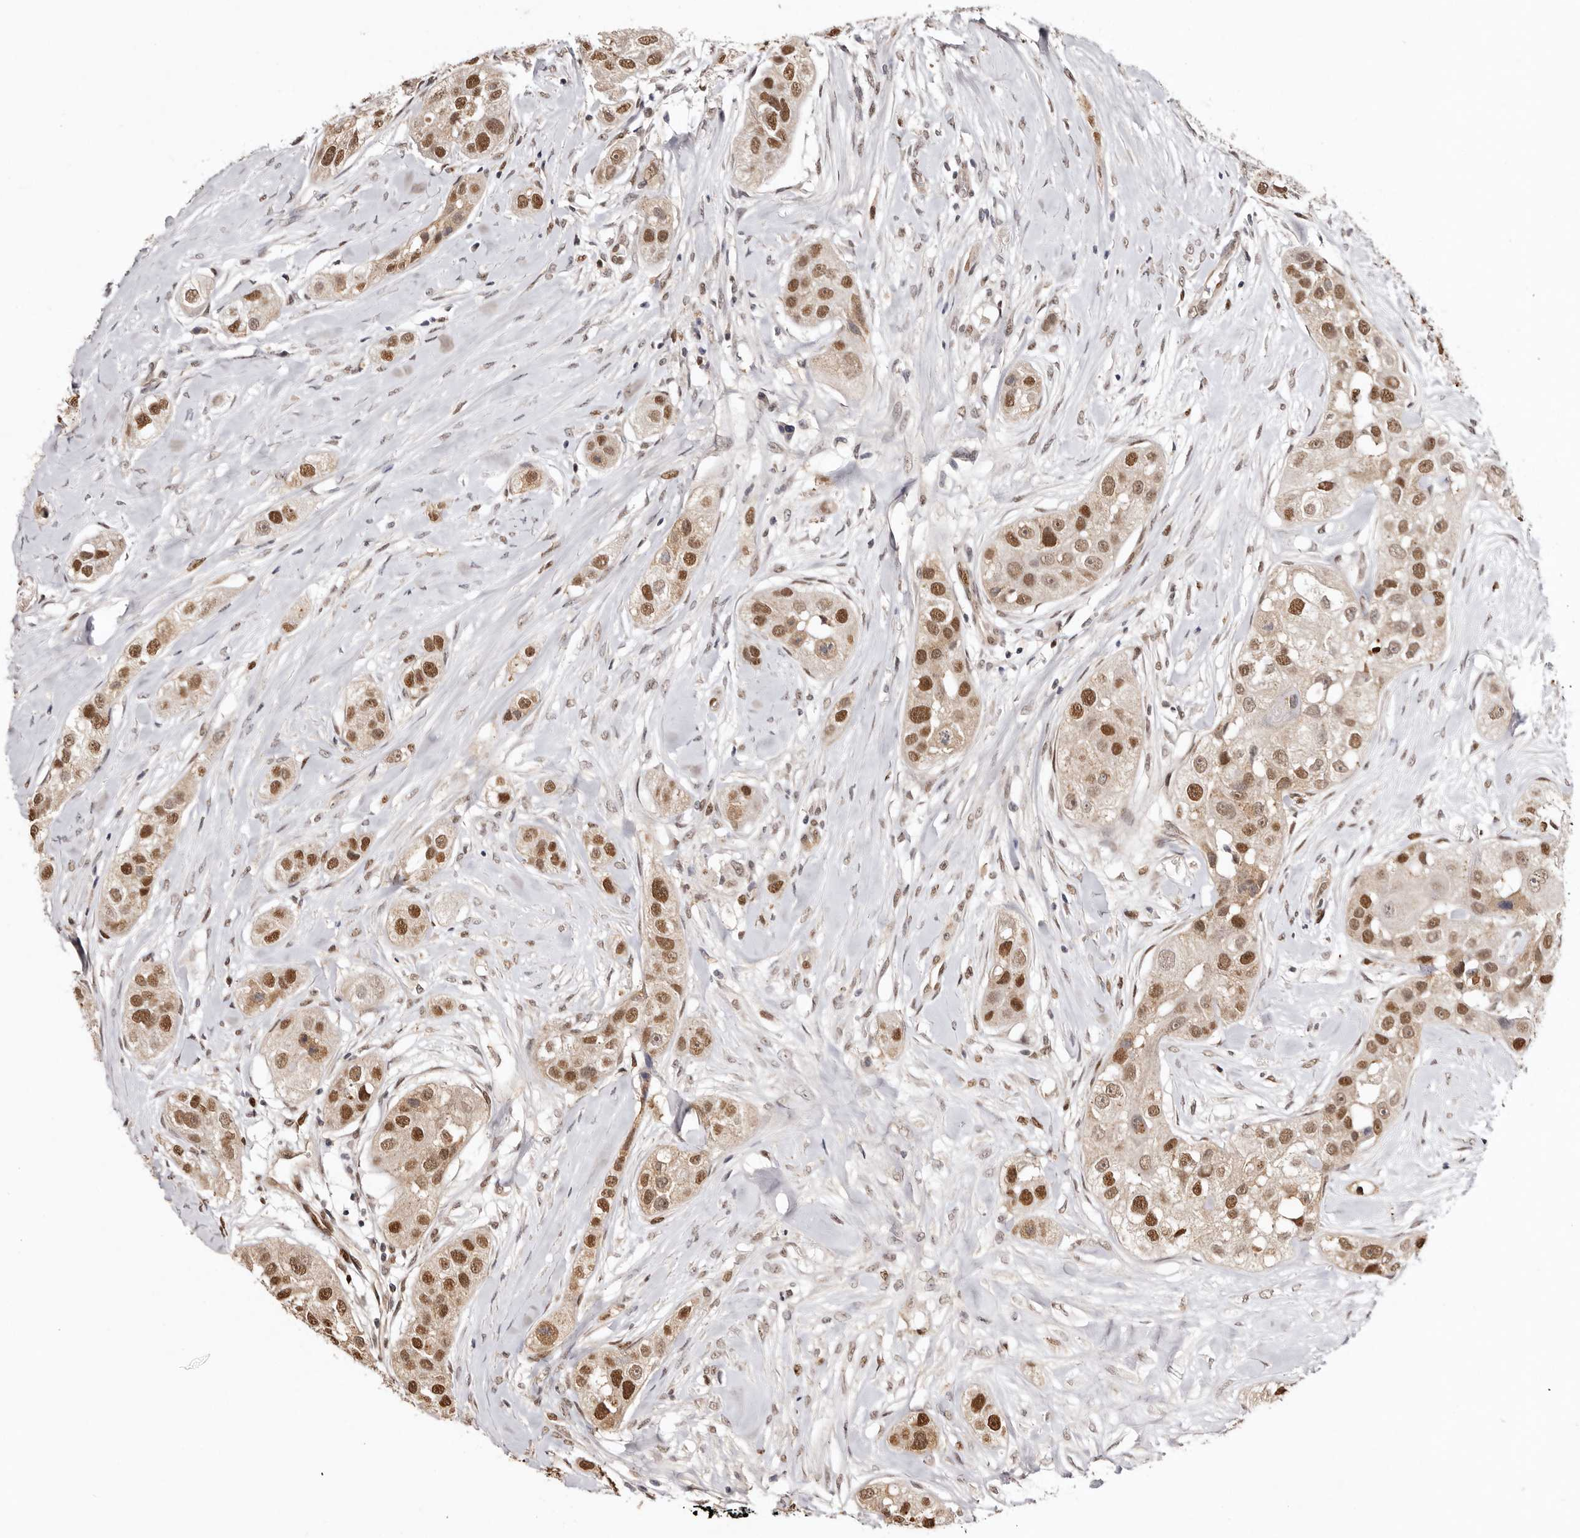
{"staining": {"intensity": "strong", "quantity": ">75%", "location": "nuclear"}, "tissue": "head and neck cancer", "cell_type": "Tumor cells", "image_type": "cancer", "snomed": [{"axis": "morphology", "description": "Normal tissue, NOS"}, {"axis": "morphology", "description": "Squamous cell carcinoma, NOS"}, {"axis": "topography", "description": "Skeletal muscle"}, {"axis": "topography", "description": "Head-Neck"}], "caption": "Immunohistochemistry (IHC) of squamous cell carcinoma (head and neck) exhibits high levels of strong nuclear positivity in approximately >75% of tumor cells.", "gene": "NOTCH1", "patient": {"sex": "male", "age": 51}}